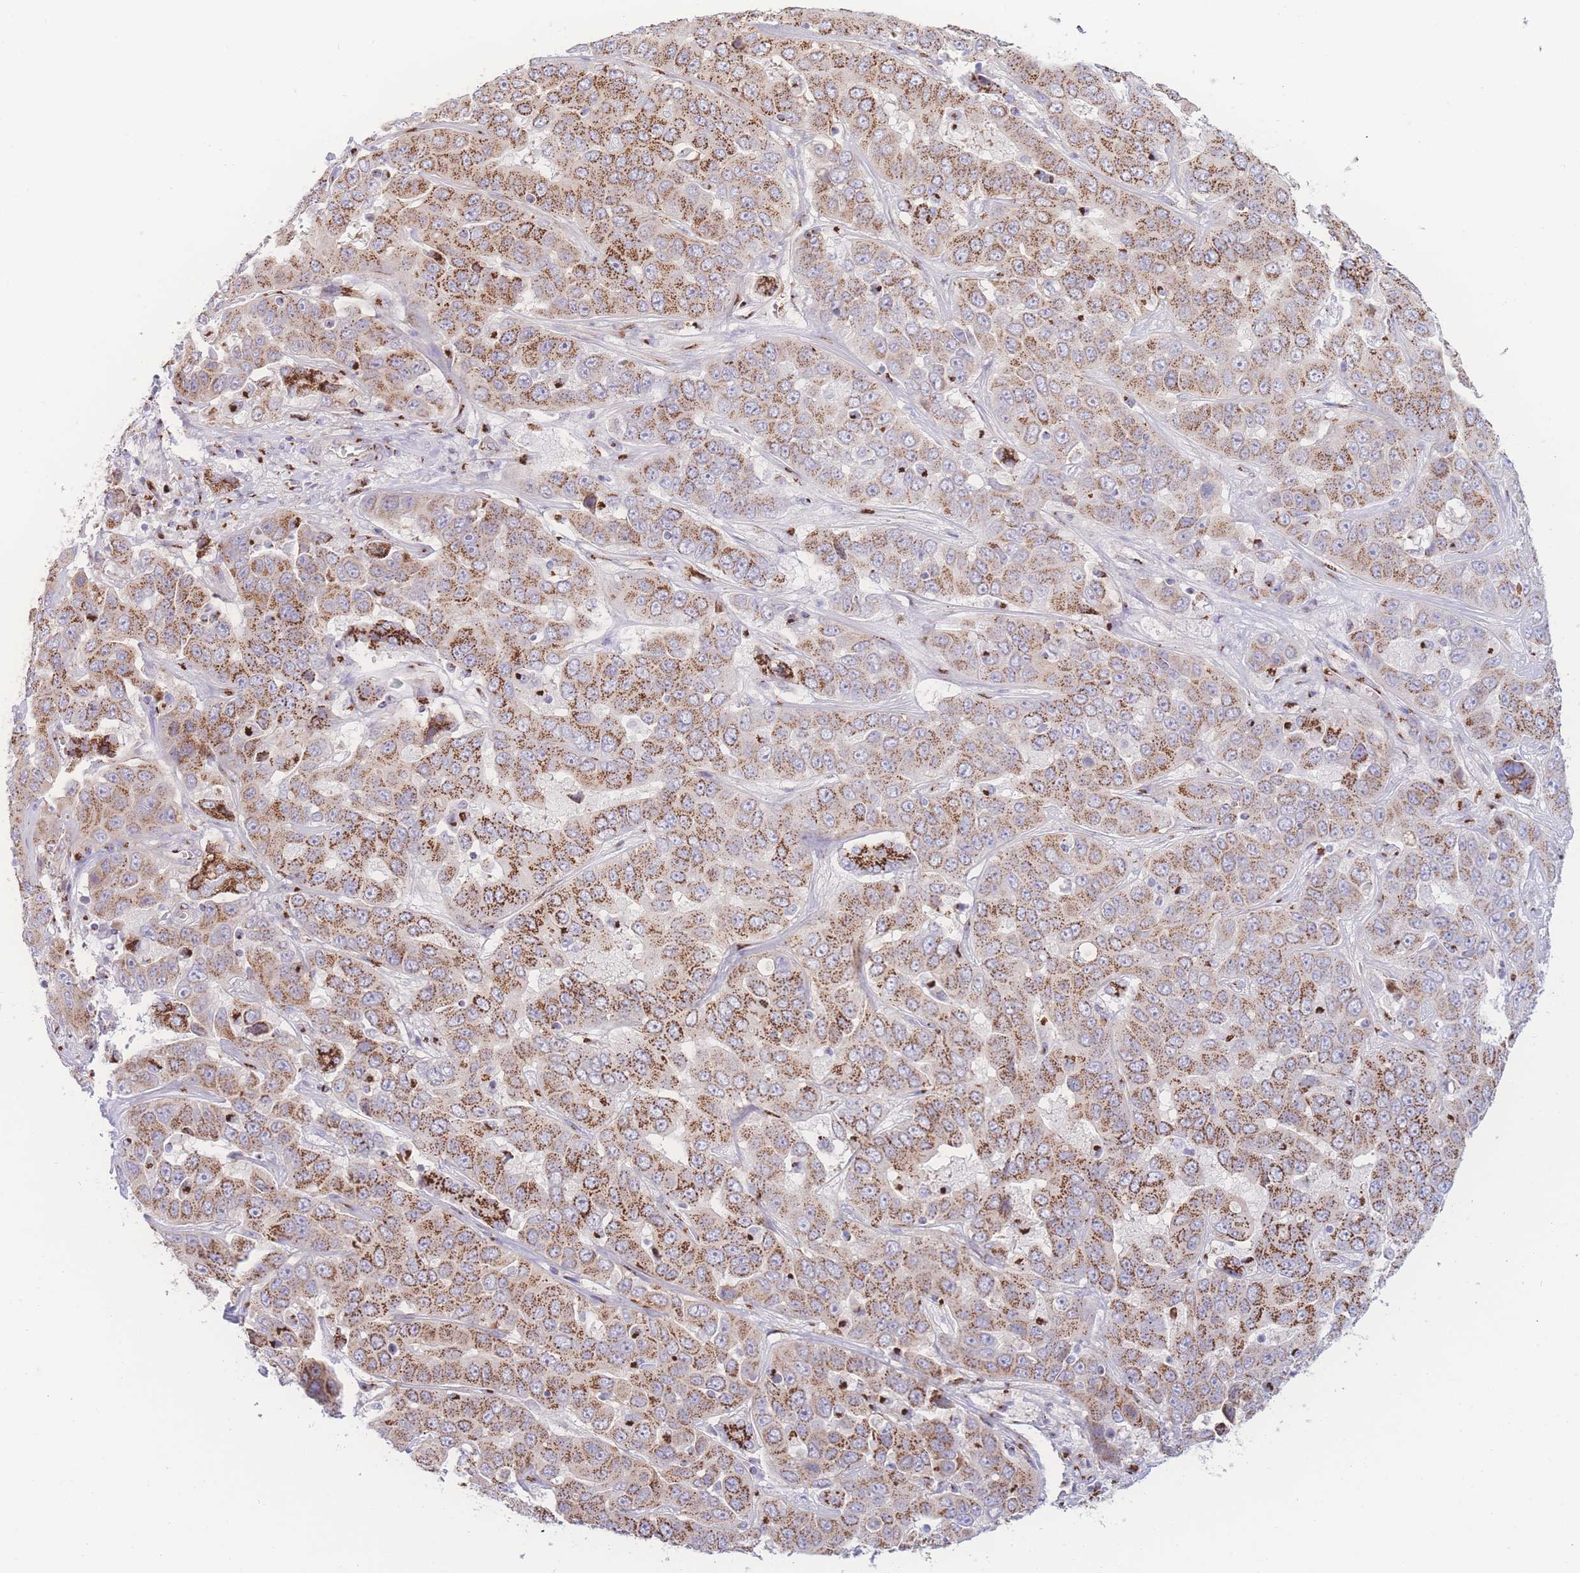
{"staining": {"intensity": "moderate", "quantity": ">75%", "location": "cytoplasmic/membranous"}, "tissue": "liver cancer", "cell_type": "Tumor cells", "image_type": "cancer", "snomed": [{"axis": "morphology", "description": "Cholangiocarcinoma"}, {"axis": "topography", "description": "Liver"}], "caption": "Immunohistochemical staining of liver cancer demonstrates medium levels of moderate cytoplasmic/membranous protein staining in approximately >75% of tumor cells.", "gene": "GOLM2", "patient": {"sex": "female", "age": 52}}